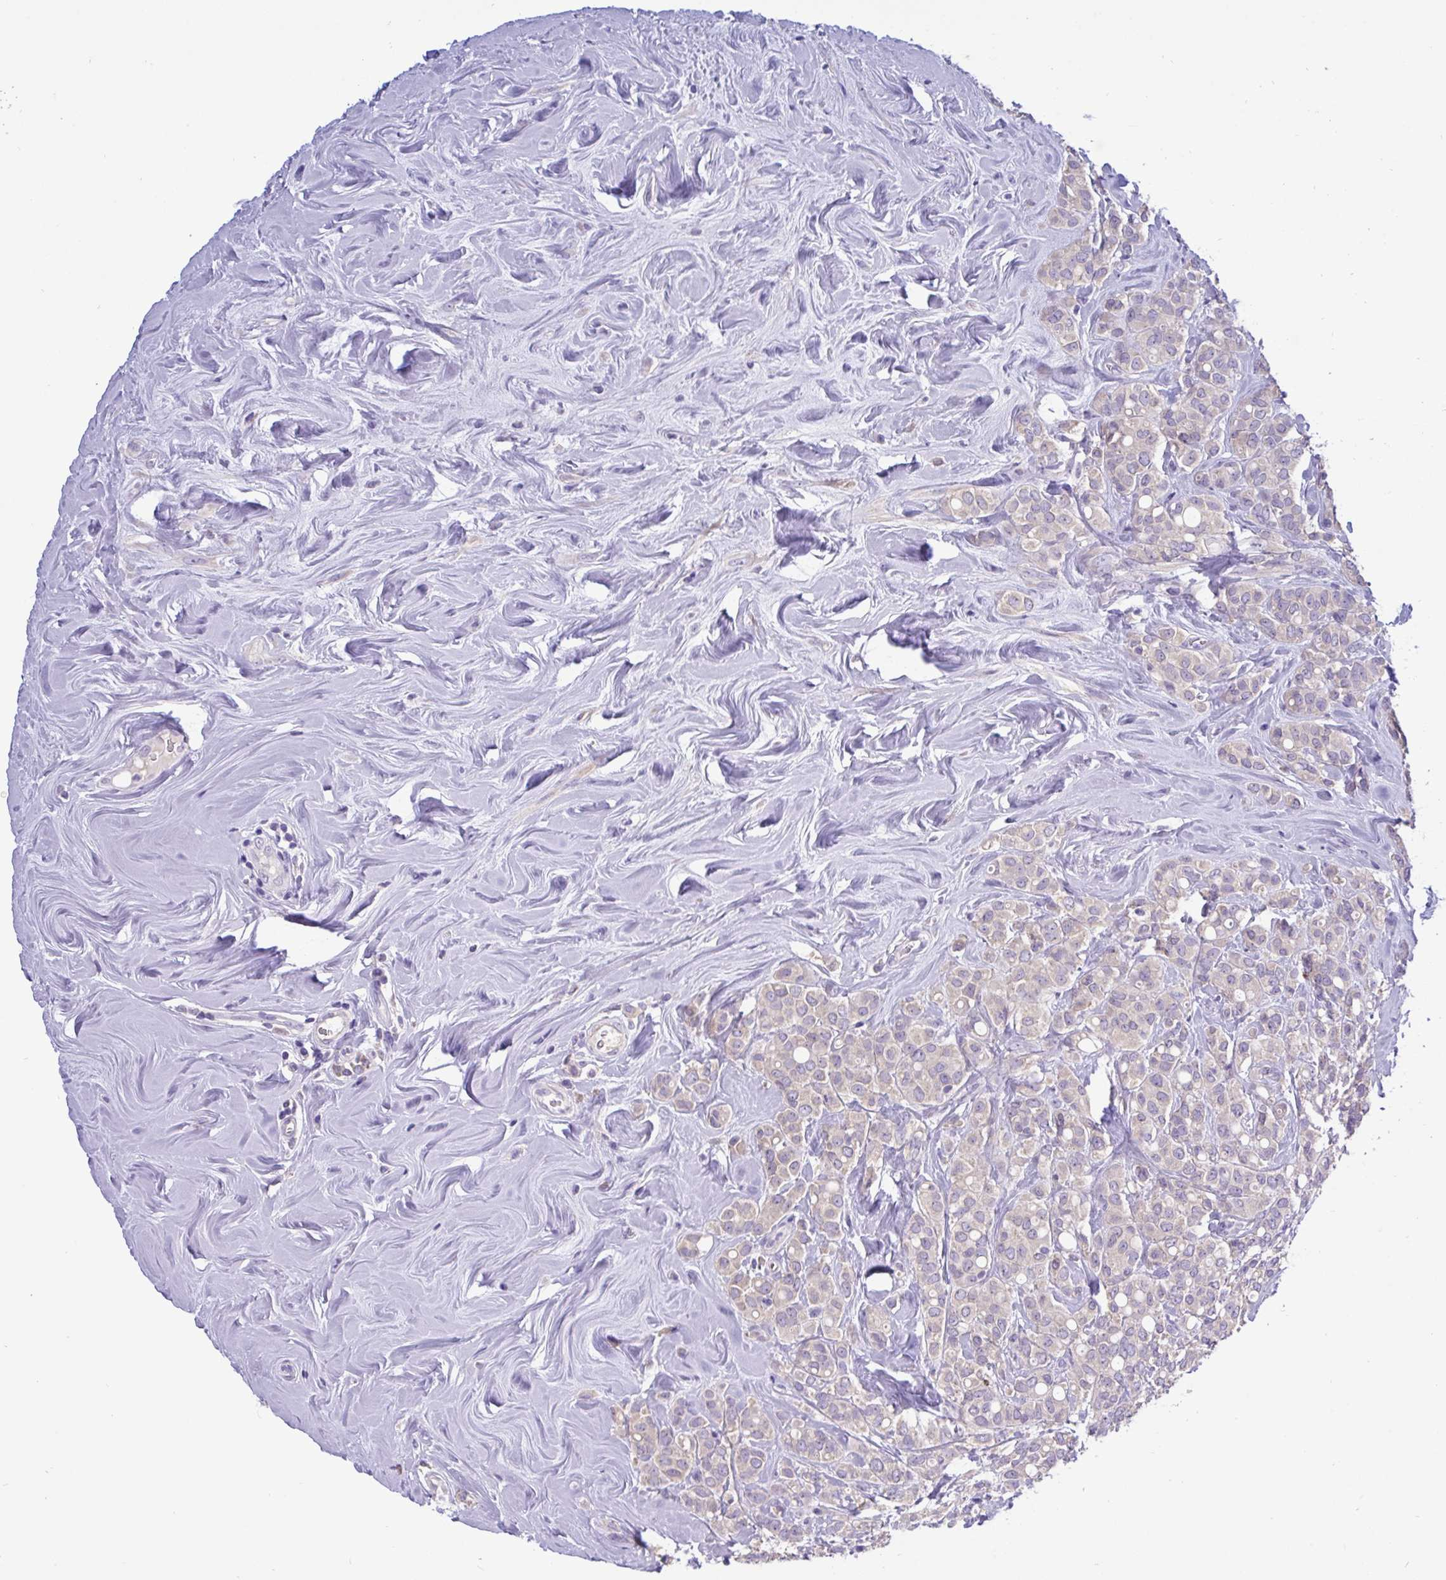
{"staining": {"intensity": "weak", "quantity": "25%-75%", "location": "cytoplasmic/membranous"}, "tissue": "breast cancer", "cell_type": "Tumor cells", "image_type": "cancer", "snomed": [{"axis": "morphology", "description": "Lobular carcinoma"}, {"axis": "topography", "description": "Breast"}], "caption": "The micrograph reveals a brown stain indicating the presence of a protein in the cytoplasmic/membranous of tumor cells in breast cancer (lobular carcinoma).", "gene": "ST8SIA2", "patient": {"sex": "female", "age": 68}}